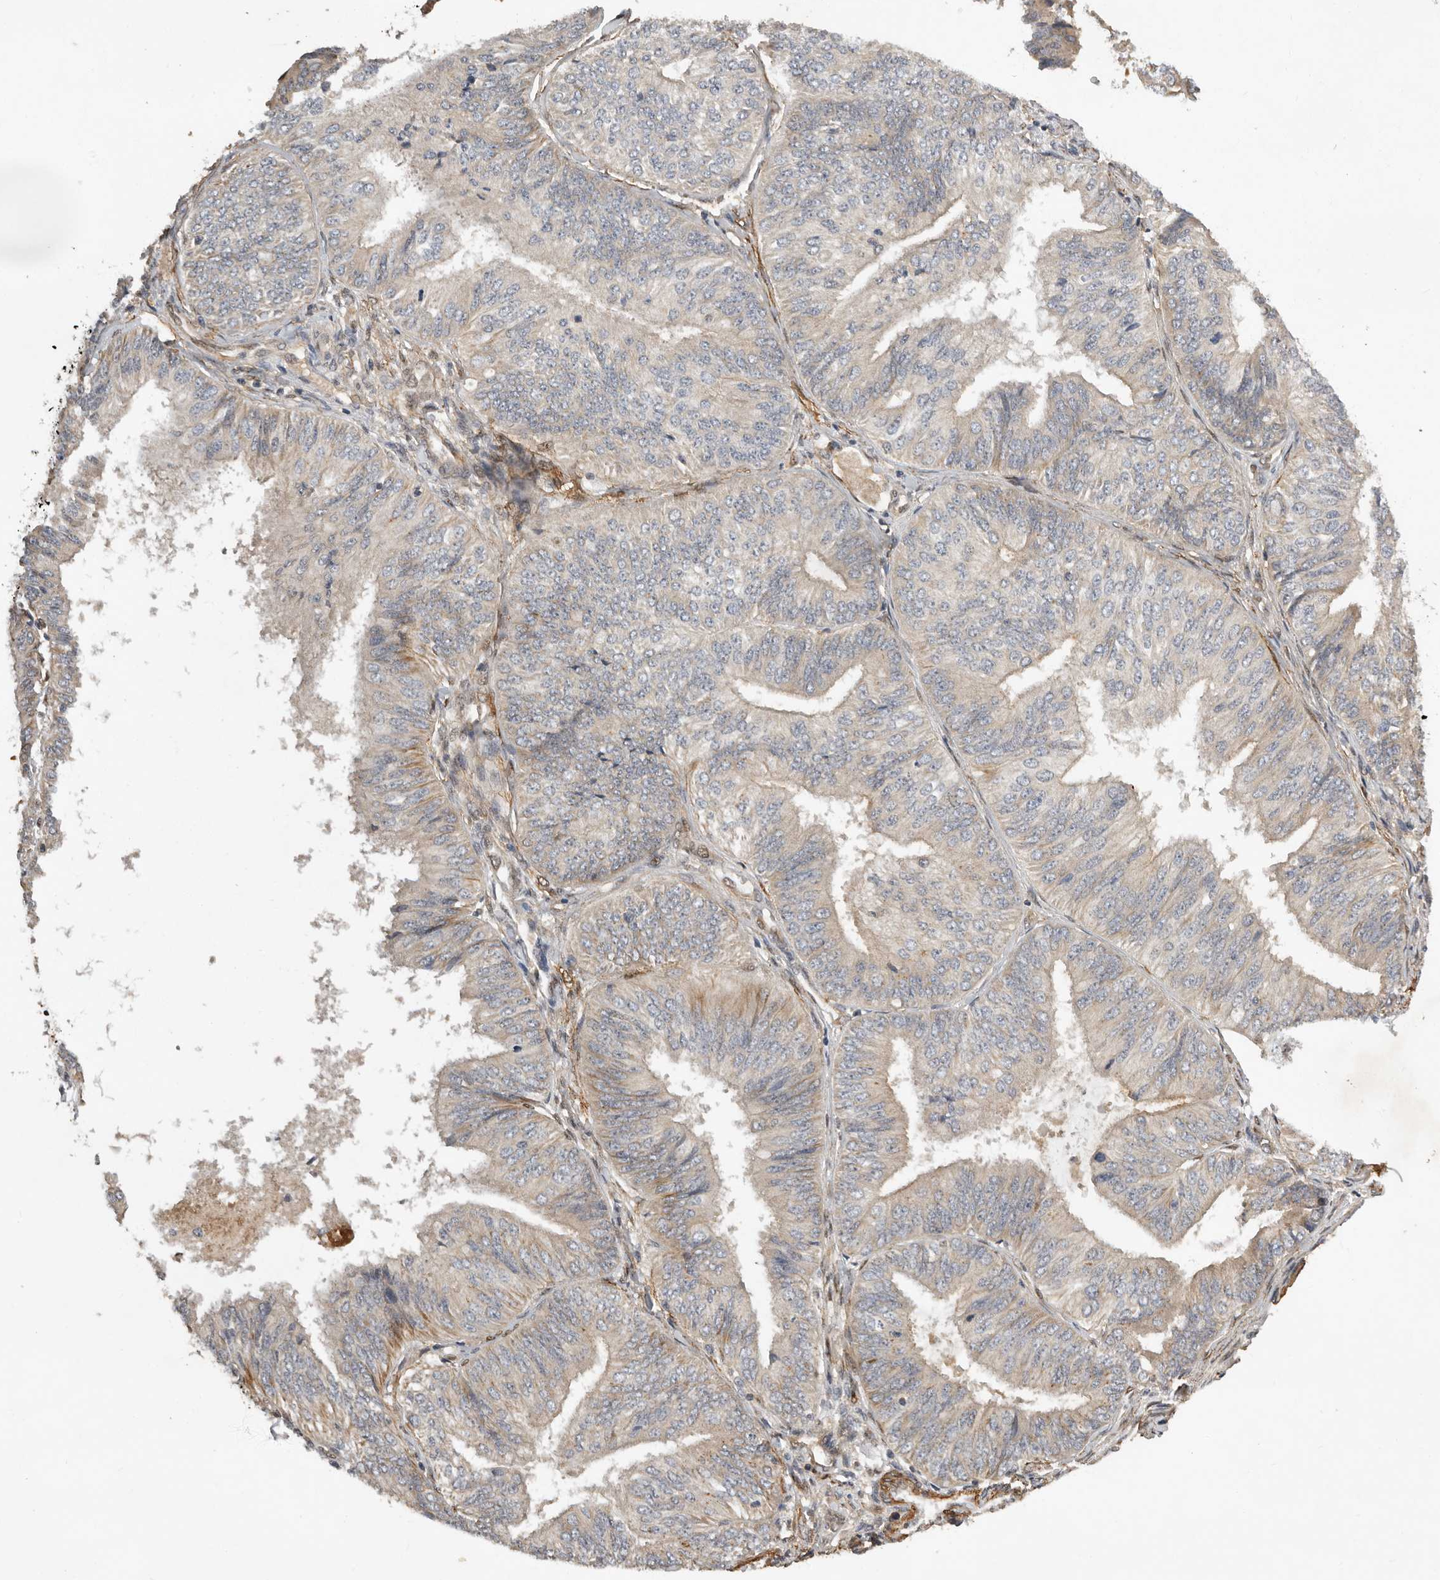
{"staining": {"intensity": "weak", "quantity": "<25%", "location": "cytoplasmic/membranous"}, "tissue": "endometrial cancer", "cell_type": "Tumor cells", "image_type": "cancer", "snomed": [{"axis": "morphology", "description": "Adenocarcinoma, NOS"}, {"axis": "topography", "description": "Endometrium"}], "caption": "Protein analysis of endometrial cancer demonstrates no significant staining in tumor cells.", "gene": "RNF157", "patient": {"sex": "female", "age": 58}}